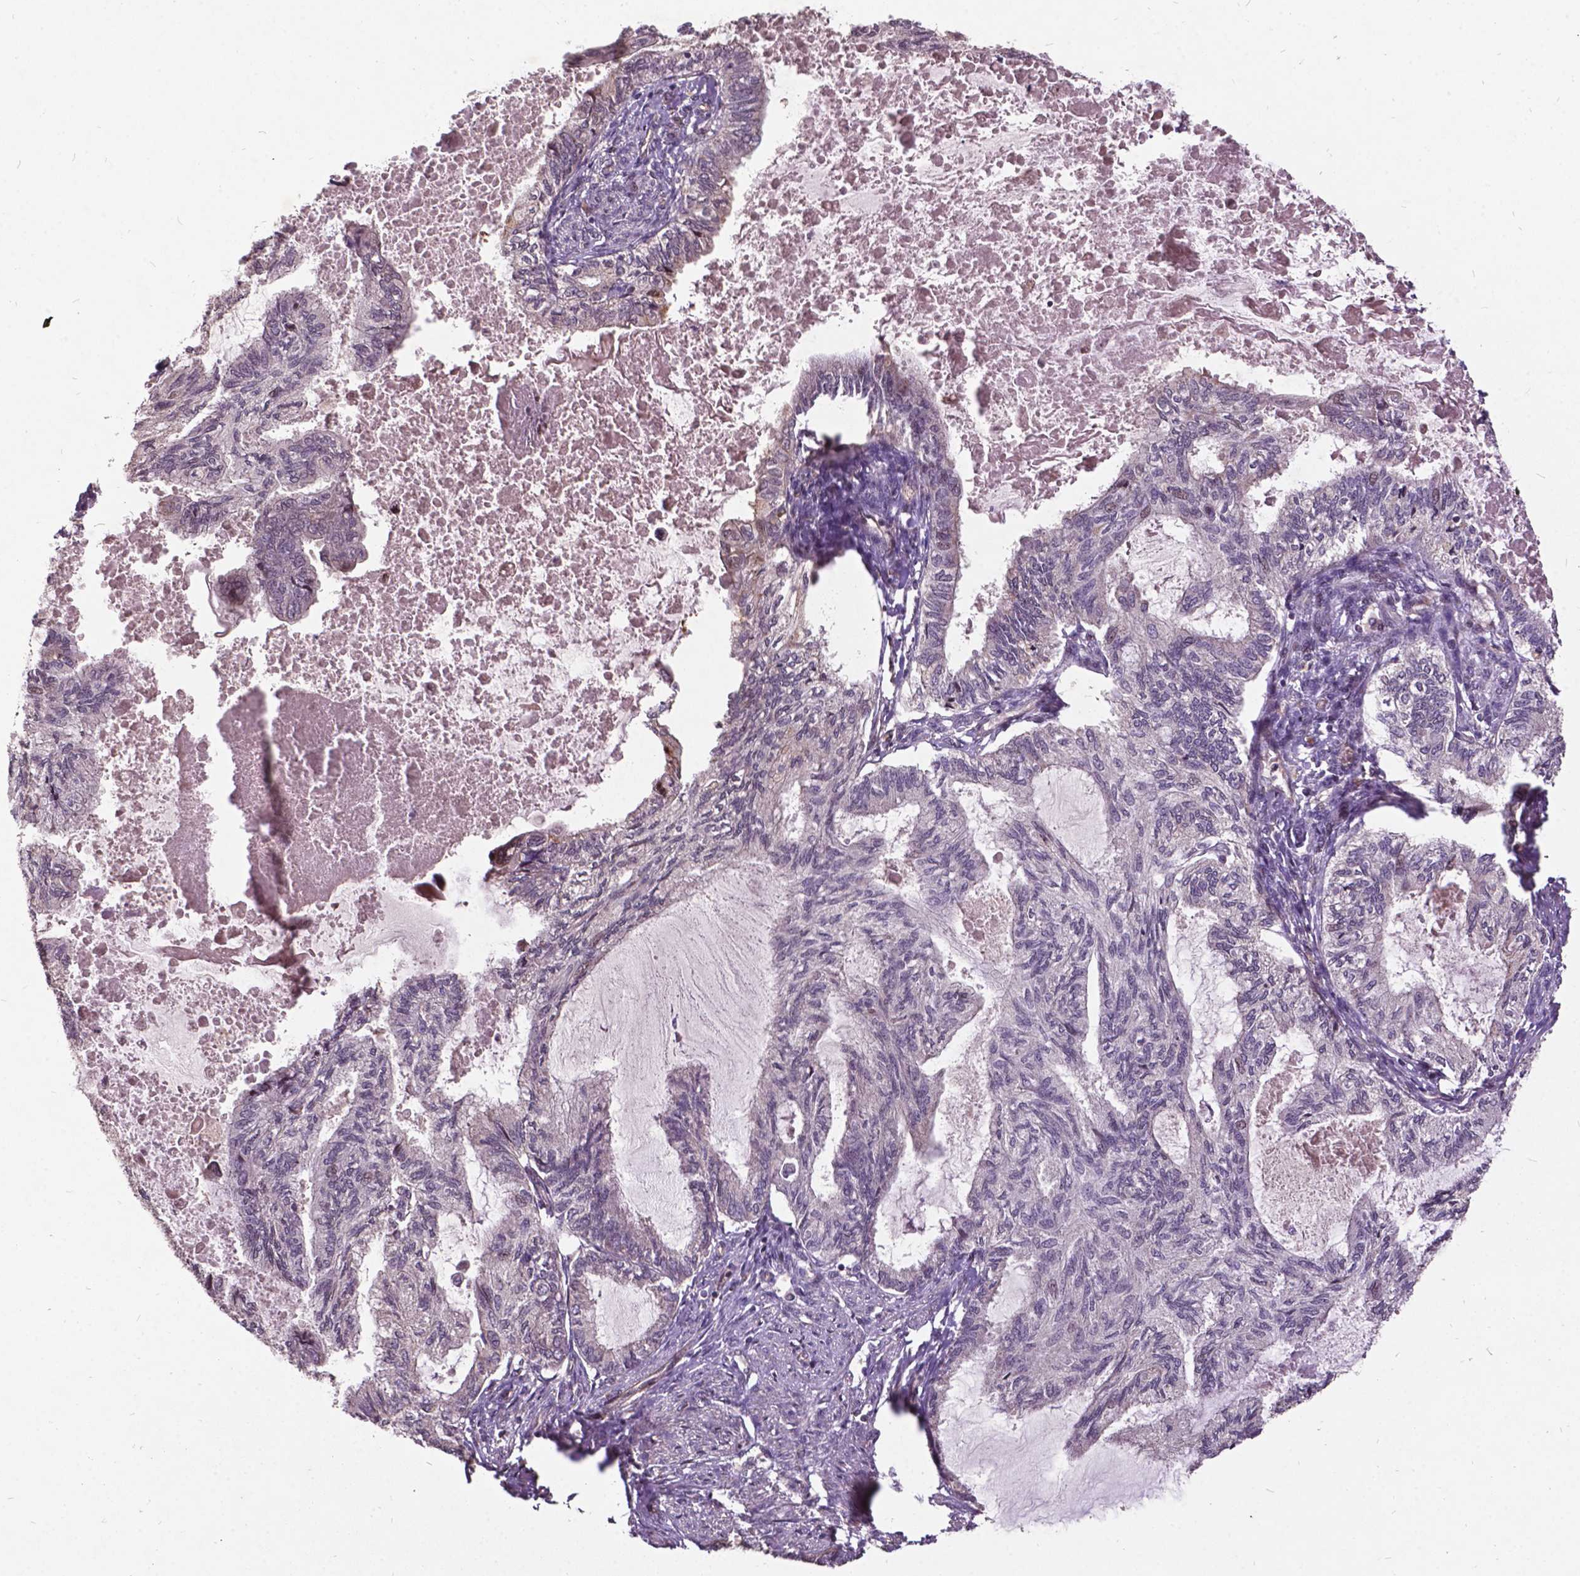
{"staining": {"intensity": "negative", "quantity": "none", "location": "none"}, "tissue": "endometrial cancer", "cell_type": "Tumor cells", "image_type": "cancer", "snomed": [{"axis": "morphology", "description": "Adenocarcinoma, NOS"}, {"axis": "topography", "description": "Endometrium"}], "caption": "This is a histopathology image of immunohistochemistry staining of endometrial cancer, which shows no staining in tumor cells. The staining is performed using DAB (3,3'-diaminobenzidine) brown chromogen with nuclei counter-stained in using hematoxylin.", "gene": "AP1S3", "patient": {"sex": "female", "age": 86}}